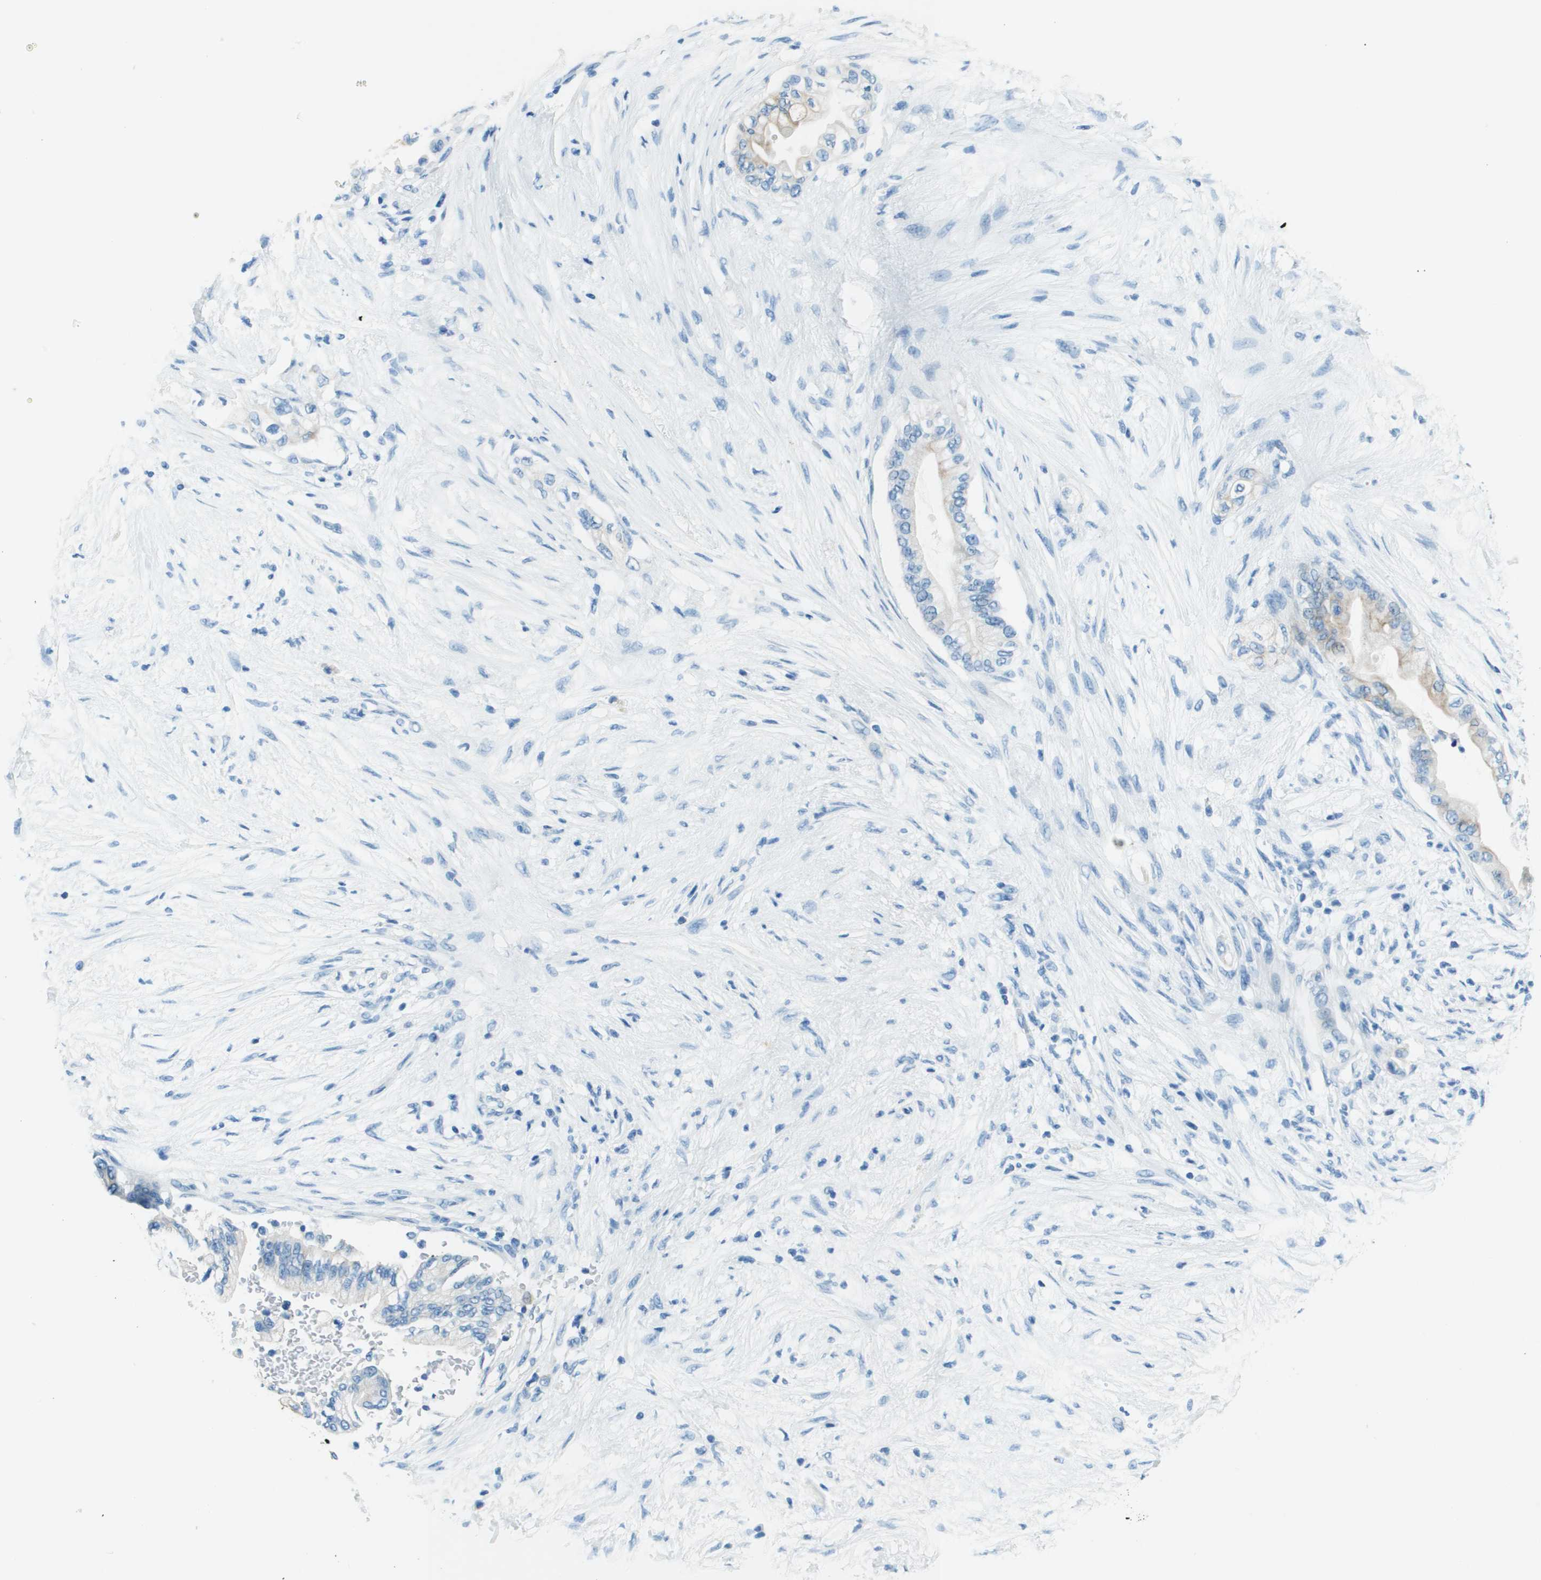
{"staining": {"intensity": "moderate", "quantity": "<25%", "location": "cytoplasmic/membranous"}, "tissue": "pancreatic cancer", "cell_type": "Tumor cells", "image_type": "cancer", "snomed": [{"axis": "morphology", "description": "Normal tissue, NOS"}, {"axis": "morphology", "description": "Adenocarcinoma, NOS"}, {"axis": "topography", "description": "Pancreas"}, {"axis": "topography", "description": "Duodenum"}], "caption": "A histopathology image of human adenocarcinoma (pancreatic) stained for a protein displays moderate cytoplasmic/membranous brown staining in tumor cells. The staining was performed using DAB to visualize the protein expression in brown, while the nuclei were stained in blue with hematoxylin (Magnification: 20x).", "gene": "SLC16A10", "patient": {"sex": "female", "age": 60}}